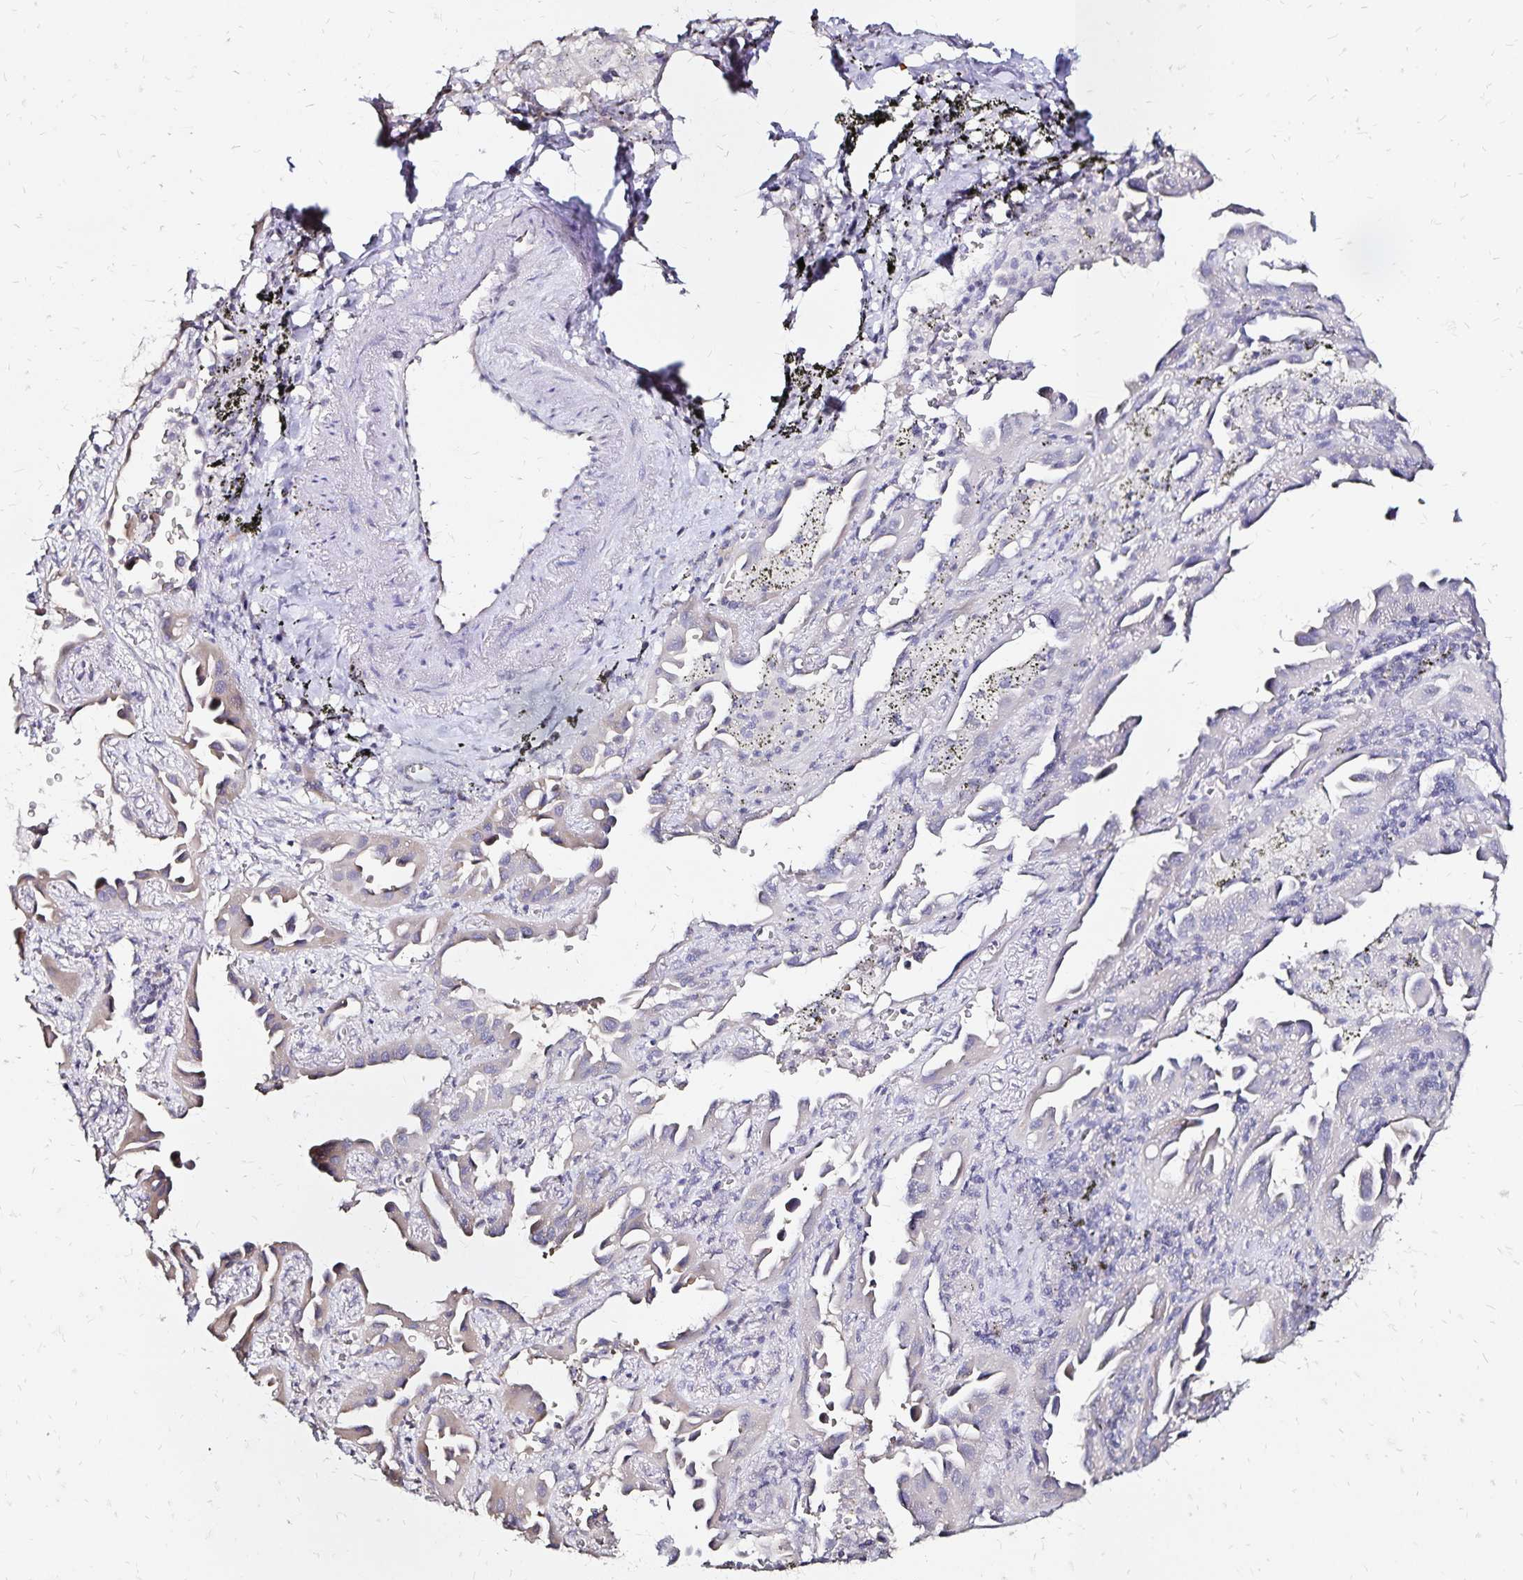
{"staining": {"intensity": "negative", "quantity": "none", "location": "none"}, "tissue": "lung cancer", "cell_type": "Tumor cells", "image_type": "cancer", "snomed": [{"axis": "morphology", "description": "Adenocarcinoma, NOS"}, {"axis": "topography", "description": "Lung"}], "caption": "This is an IHC image of human lung cancer. There is no staining in tumor cells.", "gene": "SLC5A1", "patient": {"sex": "male", "age": 68}}